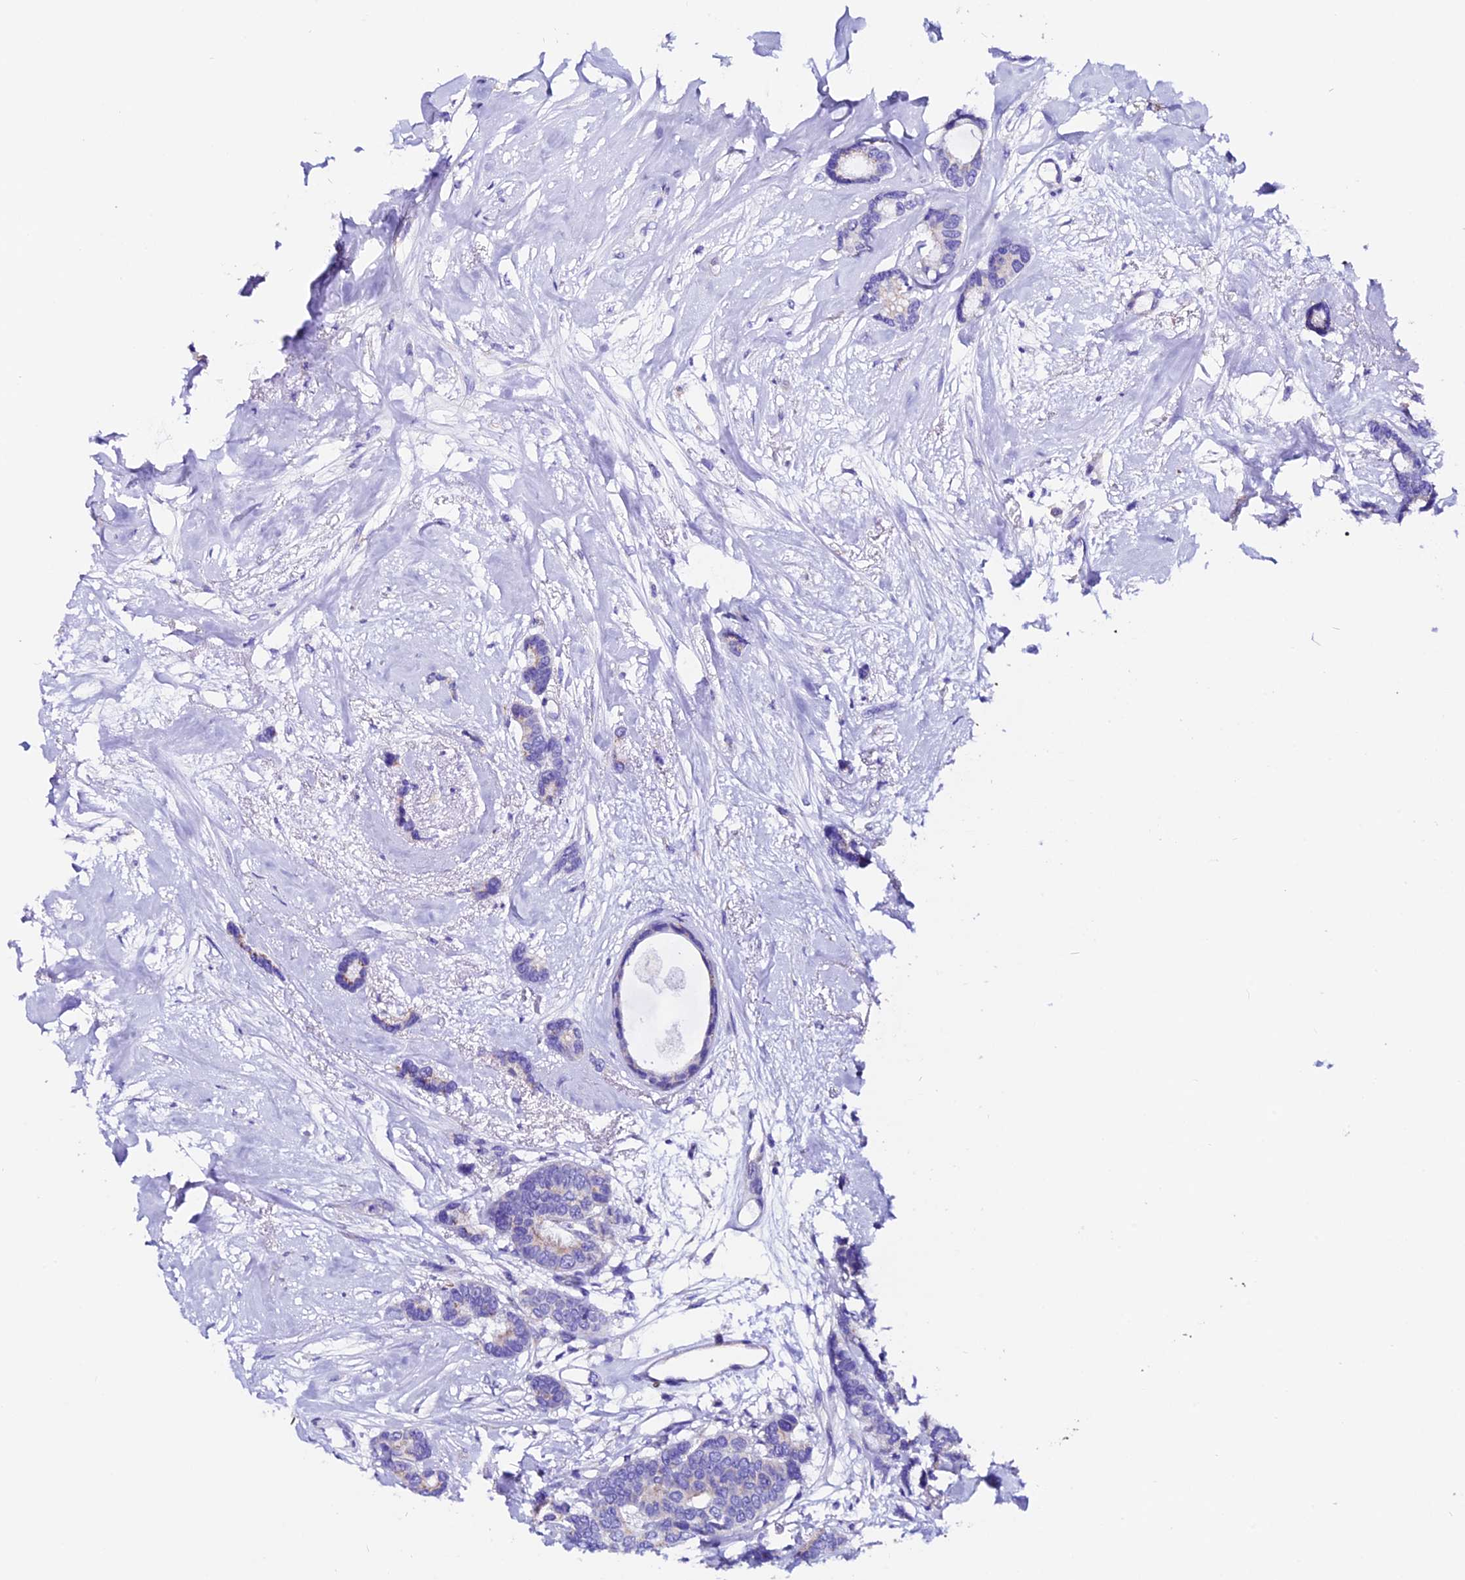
{"staining": {"intensity": "moderate", "quantity": "<25%", "location": "cytoplasmic/membranous"}, "tissue": "breast cancer", "cell_type": "Tumor cells", "image_type": "cancer", "snomed": [{"axis": "morphology", "description": "Duct carcinoma"}, {"axis": "topography", "description": "Breast"}], "caption": "High-magnification brightfield microscopy of breast intraductal carcinoma stained with DAB (brown) and counterstained with hematoxylin (blue). tumor cells exhibit moderate cytoplasmic/membranous expression is seen in about<25% of cells. The staining is performed using DAB brown chromogen to label protein expression. The nuclei are counter-stained blue using hematoxylin.", "gene": "COMTD1", "patient": {"sex": "female", "age": 87}}